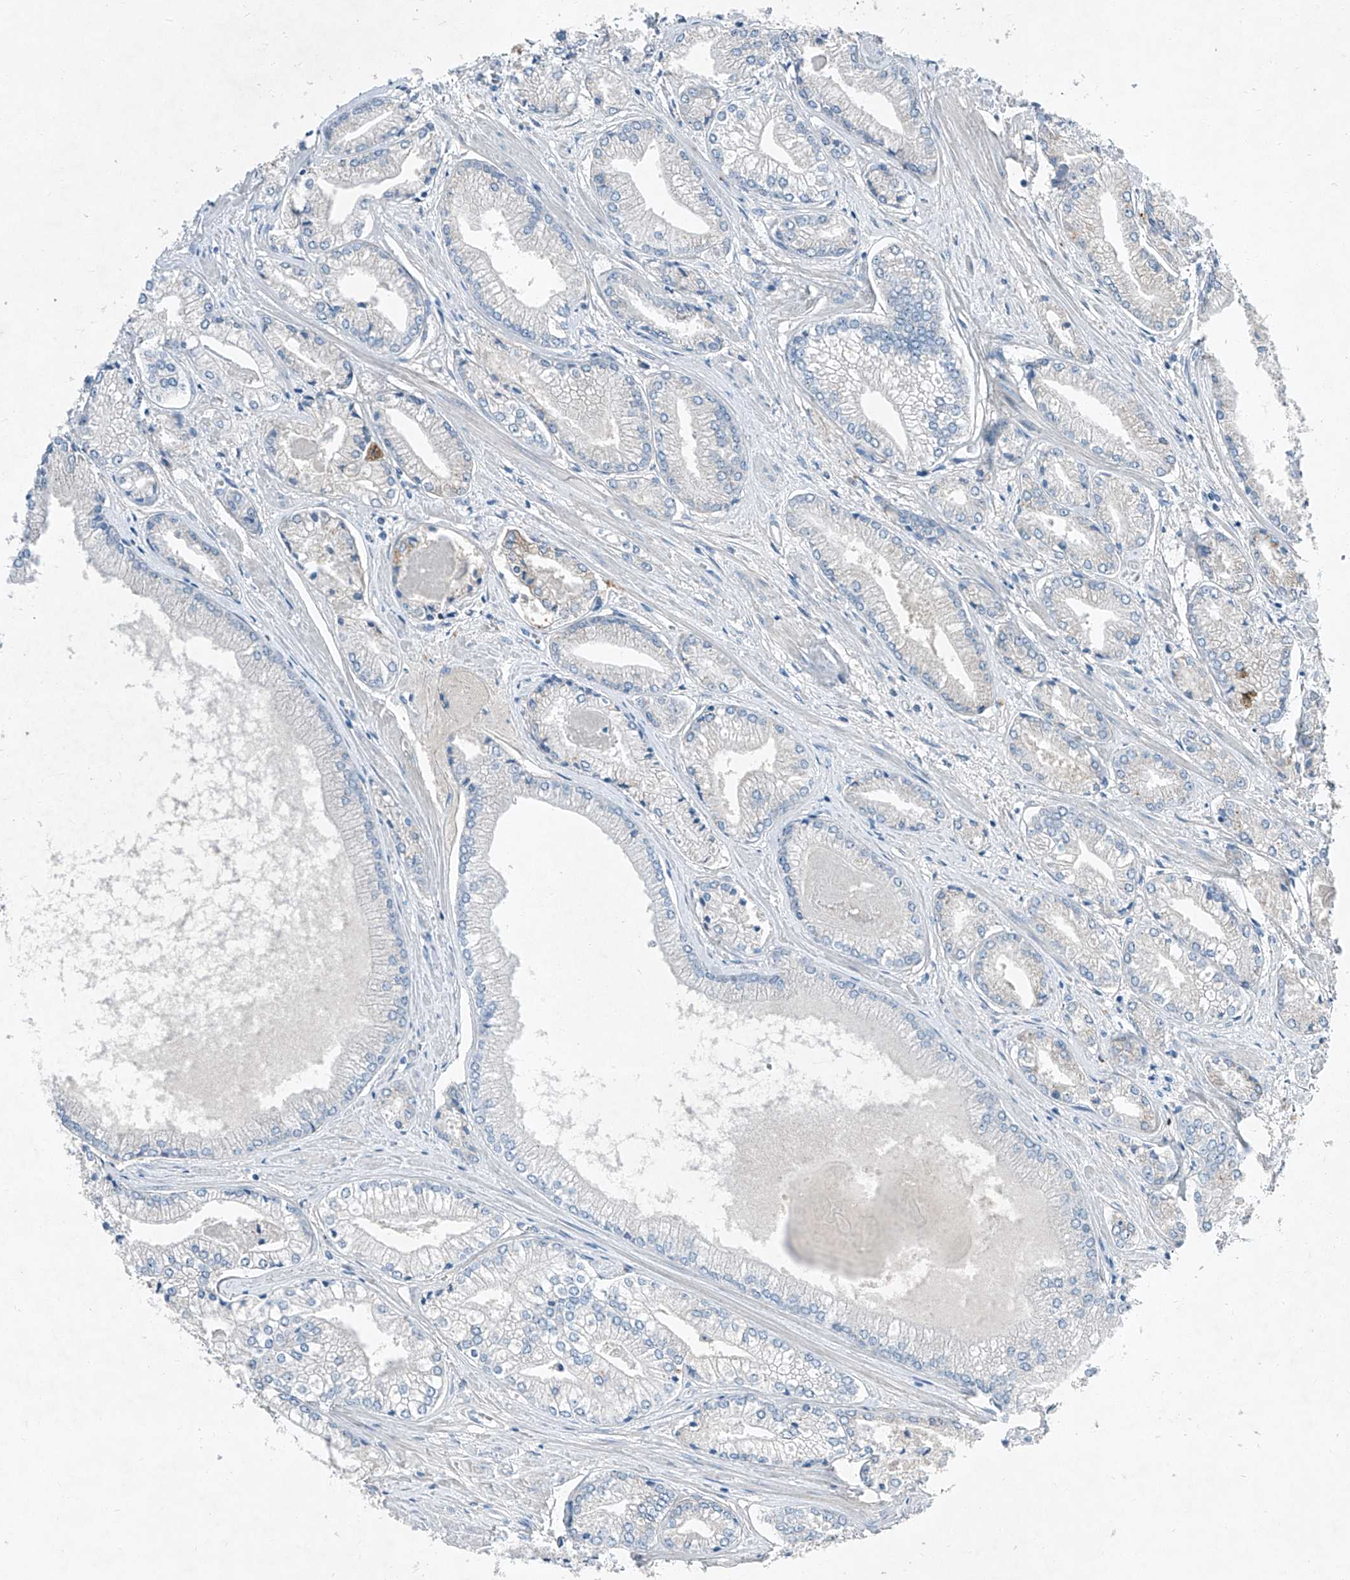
{"staining": {"intensity": "negative", "quantity": "none", "location": "none"}, "tissue": "prostate cancer", "cell_type": "Tumor cells", "image_type": "cancer", "snomed": [{"axis": "morphology", "description": "Adenocarcinoma, Low grade"}, {"axis": "topography", "description": "Prostate"}], "caption": "An immunohistochemistry (IHC) image of low-grade adenocarcinoma (prostate) is shown. There is no staining in tumor cells of low-grade adenocarcinoma (prostate). Brightfield microscopy of immunohistochemistry (IHC) stained with DAB (brown) and hematoxylin (blue), captured at high magnification.", "gene": "MDGA1", "patient": {"sex": "male", "age": 60}}